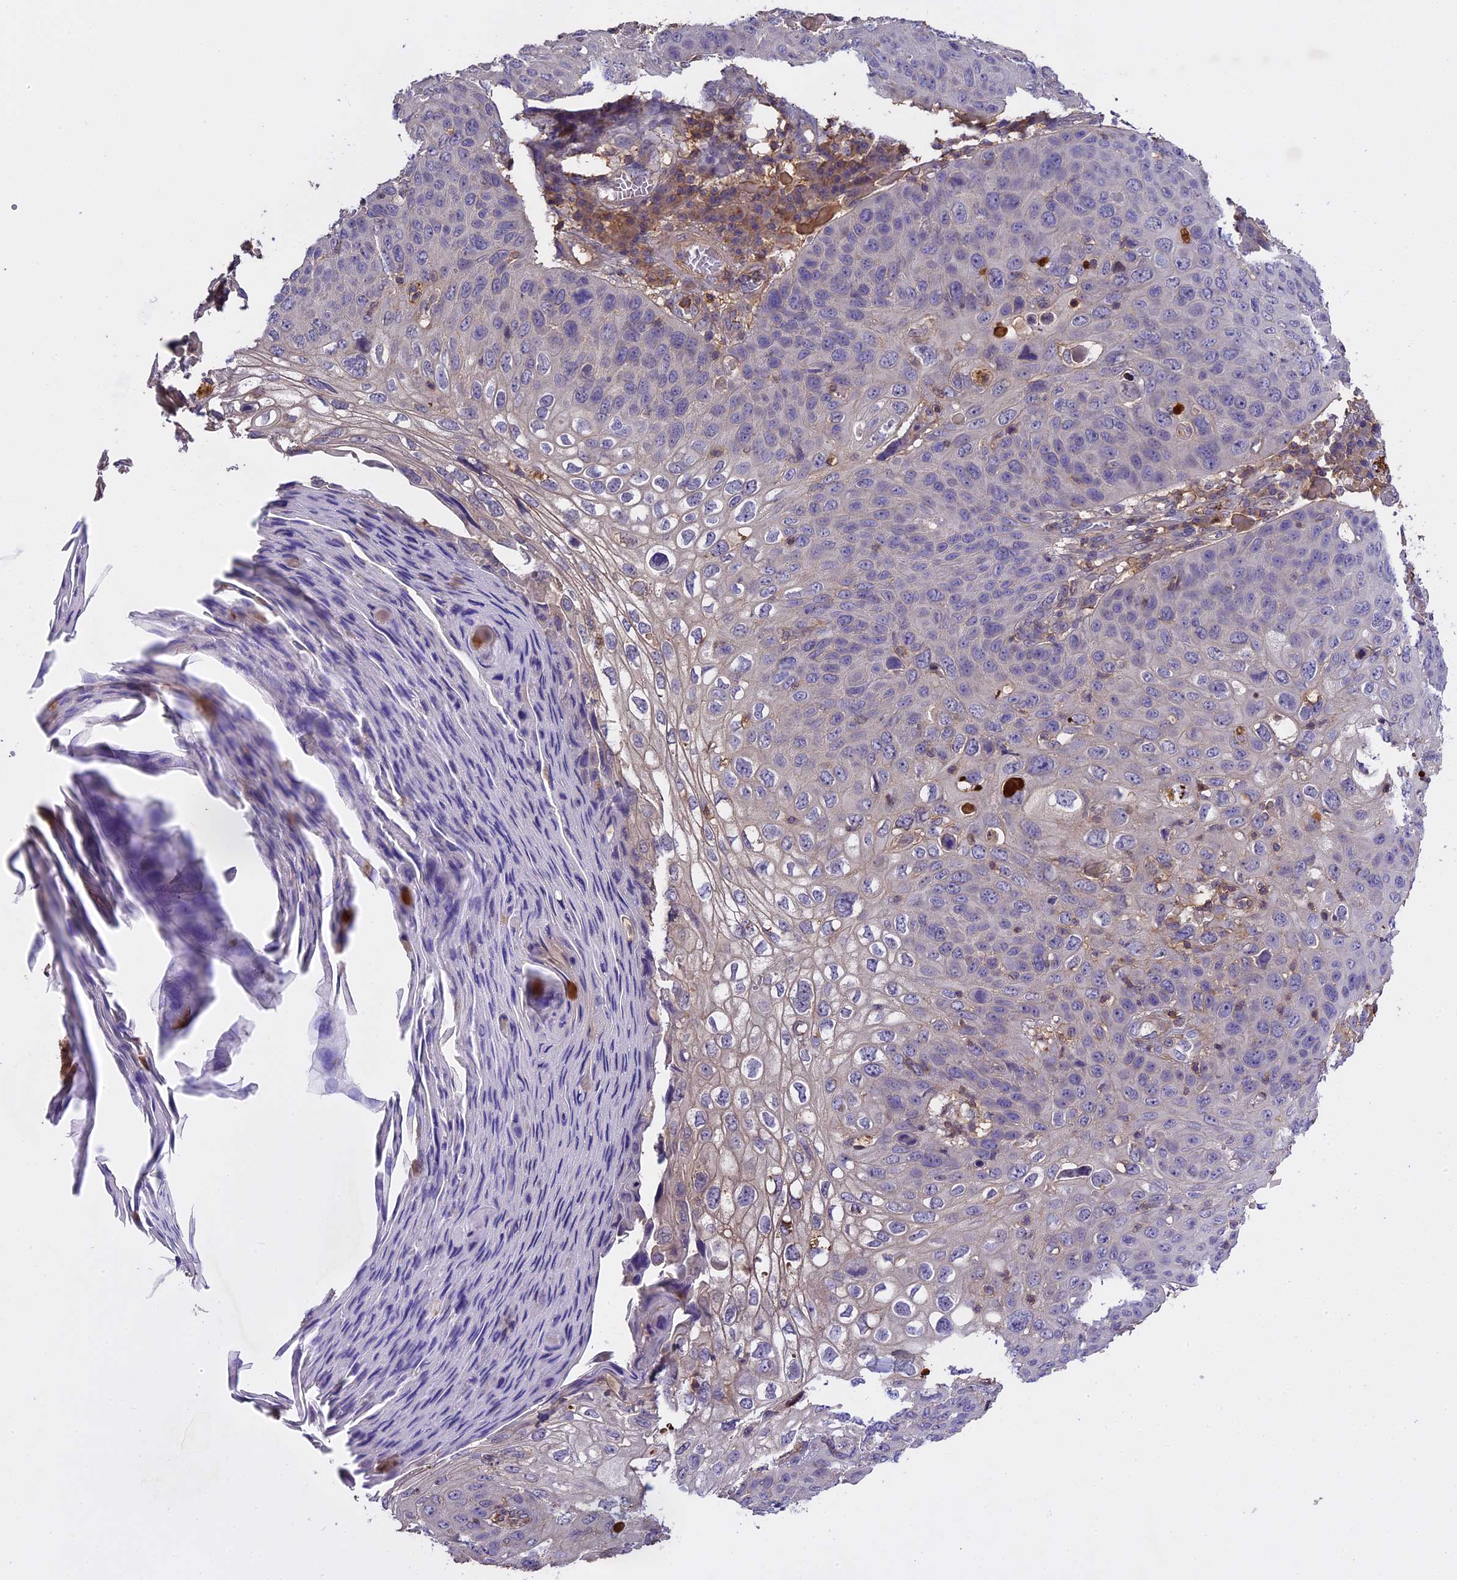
{"staining": {"intensity": "negative", "quantity": "none", "location": "none"}, "tissue": "skin cancer", "cell_type": "Tumor cells", "image_type": "cancer", "snomed": [{"axis": "morphology", "description": "Squamous cell carcinoma, NOS"}, {"axis": "topography", "description": "Skin"}], "caption": "Immunohistochemical staining of human skin cancer (squamous cell carcinoma) shows no significant positivity in tumor cells.", "gene": "CFAP119", "patient": {"sex": "female", "age": 90}}